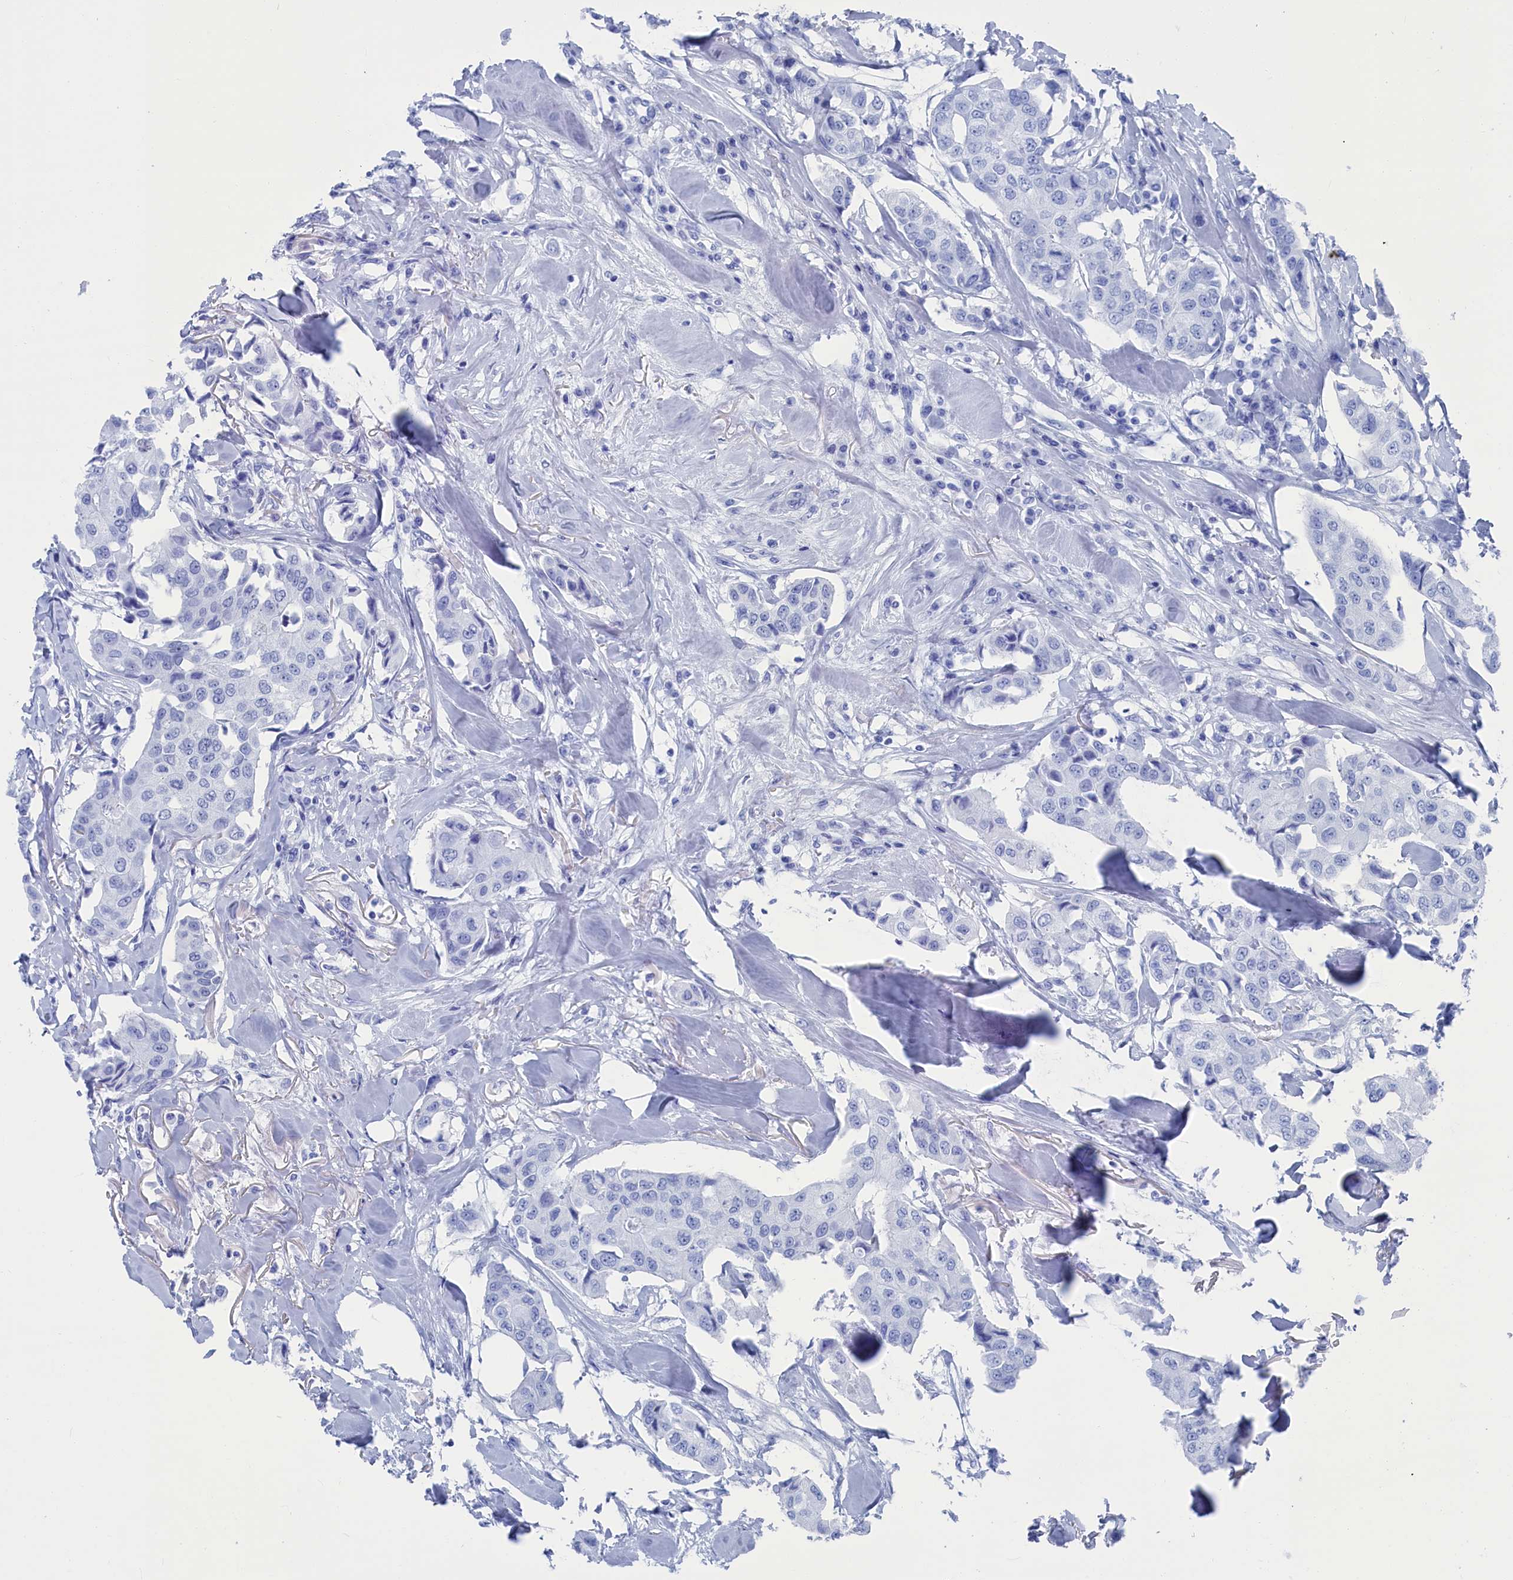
{"staining": {"intensity": "negative", "quantity": "none", "location": "none"}, "tissue": "breast cancer", "cell_type": "Tumor cells", "image_type": "cancer", "snomed": [{"axis": "morphology", "description": "Duct carcinoma"}, {"axis": "topography", "description": "Breast"}], "caption": "IHC of infiltrating ductal carcinoma (breast) shows no staining in tumor cells. Brightfield microscopy of immunohistochemistry stained with DAB (brown) and hematoxylin (blue), captured at high magnification.", "gene": "CEND1", "patient": {"sex": "female", "age": 80}}